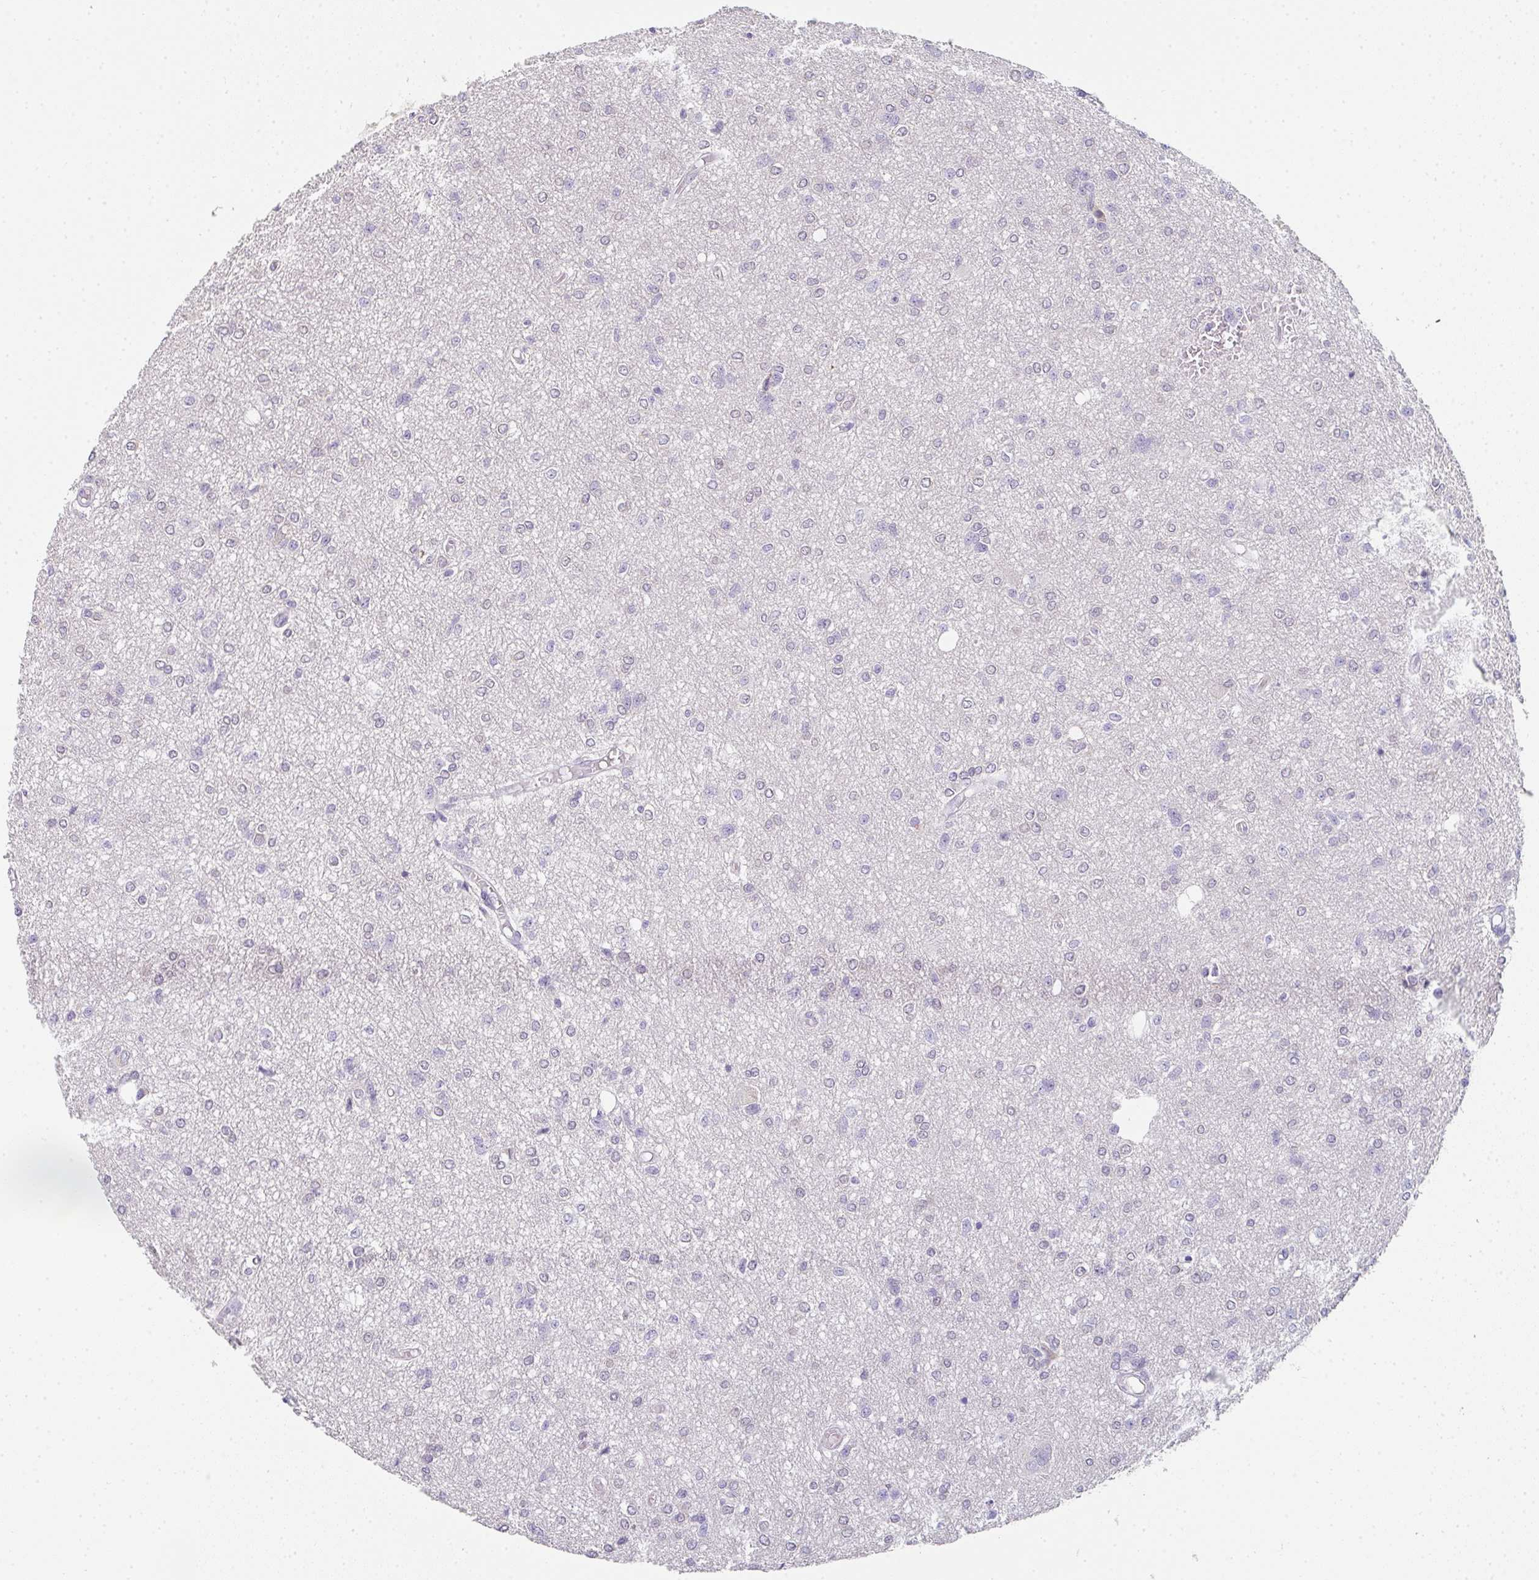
{"staining": {"intensity": "negative", "quantity": "none", "location": "none"}, "tissue": "glioma", "cell_type": "Tumor cells", "image_type": "cancer", "snomed": [{"axis": "morphology", "description": "Glioma, malignant, Low grade"}, {"axis": "topography", "description": "Brain"}], "caption": "A high-resolution micrograph shows IHC staining of malignant low-grade glioma, which shows no significant staining in tumor cells.", "gene": "ZNF215", "patient": {"sex": "male", "age": 26}}